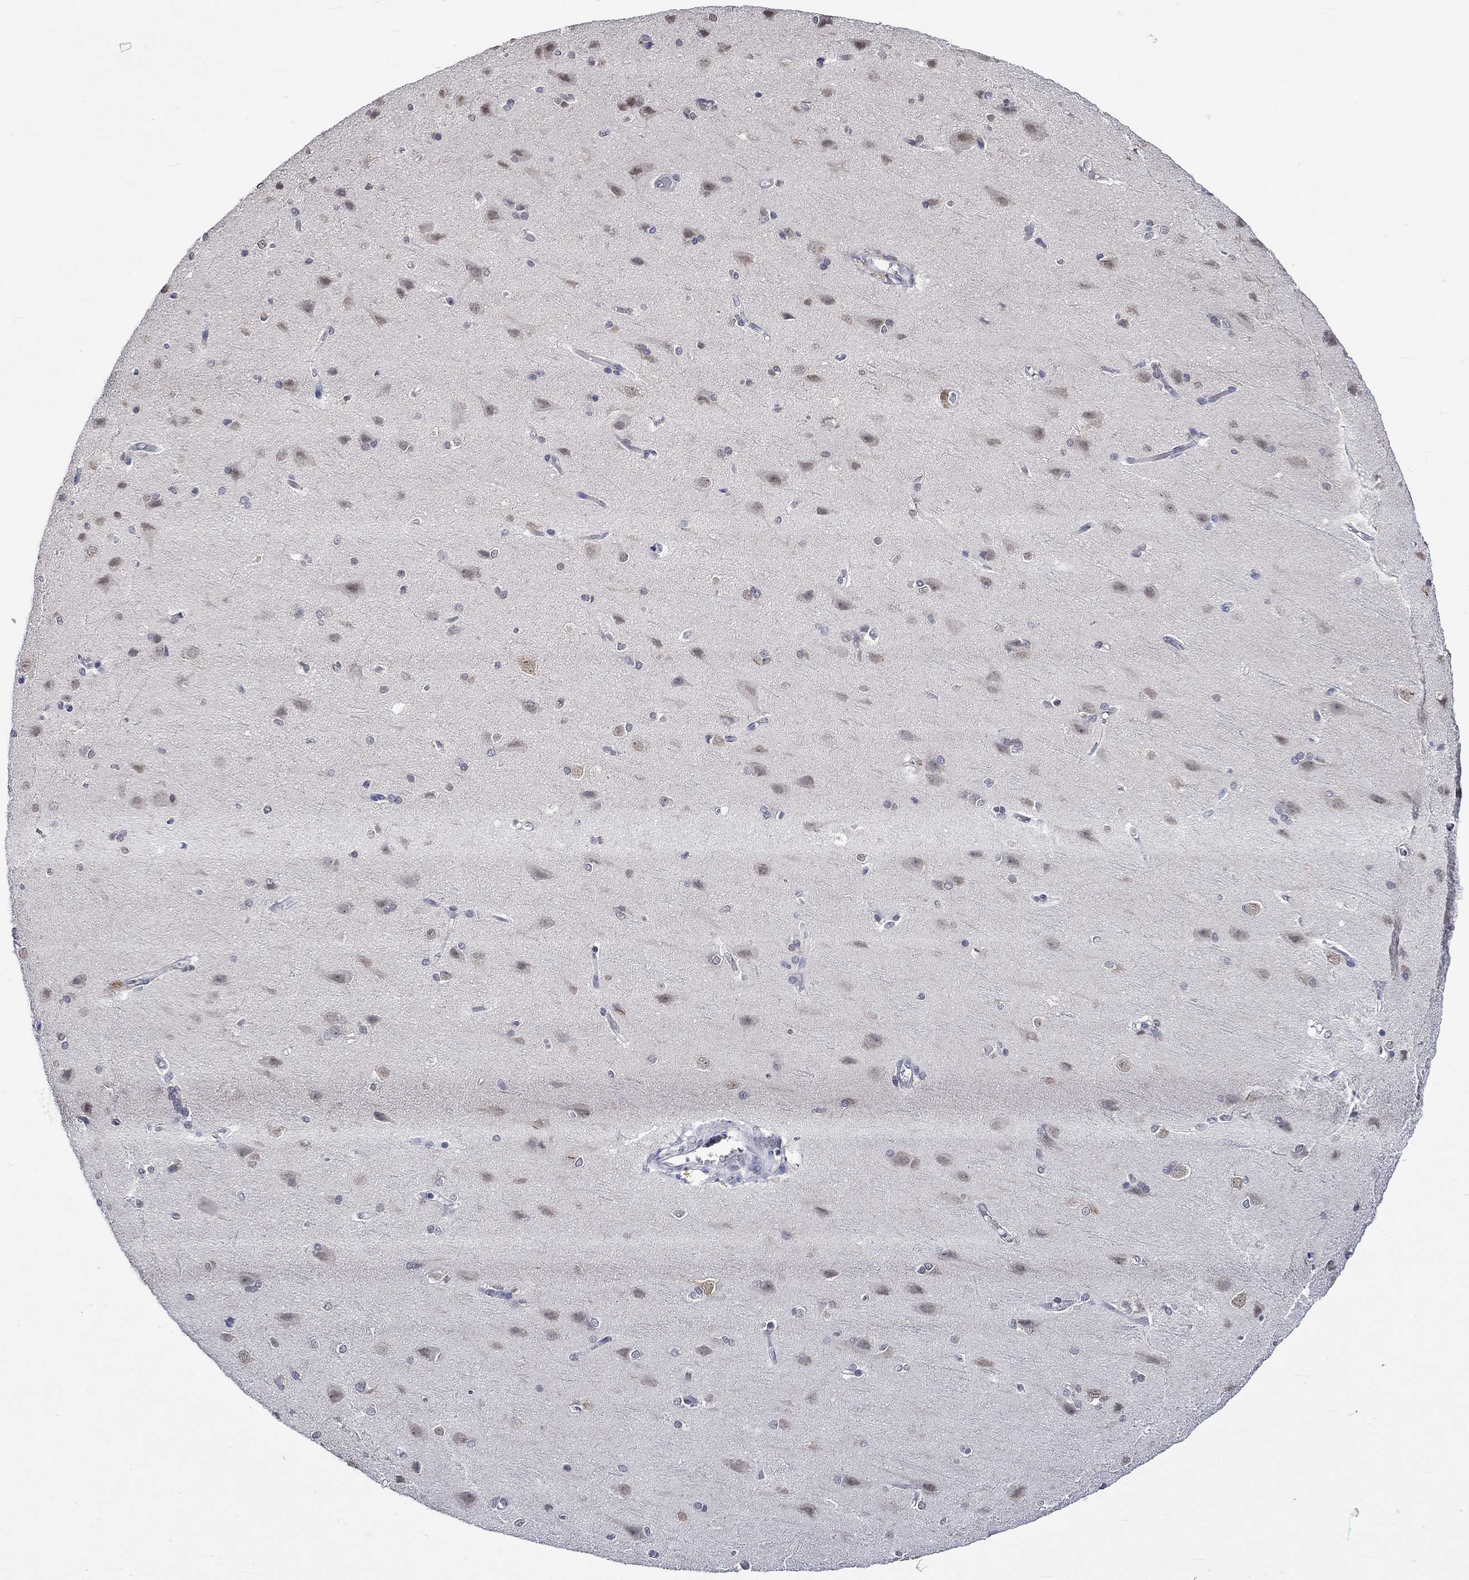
{"staining": {"intensity": "negative", "quantity": "none", "location": "none"}, "tissue": "cerebral cortex", "cell_type": "Endothelial cells", "image_type": "normal", "snomed": [{"axis": "morphology", "description": "Normal tissue, NOS"}, {"axis": "topography", "description": "Cerebral cortex"}], "caption": "The IHC image has no significant staining in endothelial cells of cerebral cortex.", "gene": "DDX3Y", "patient": {"sex": "male", "age": 37}}